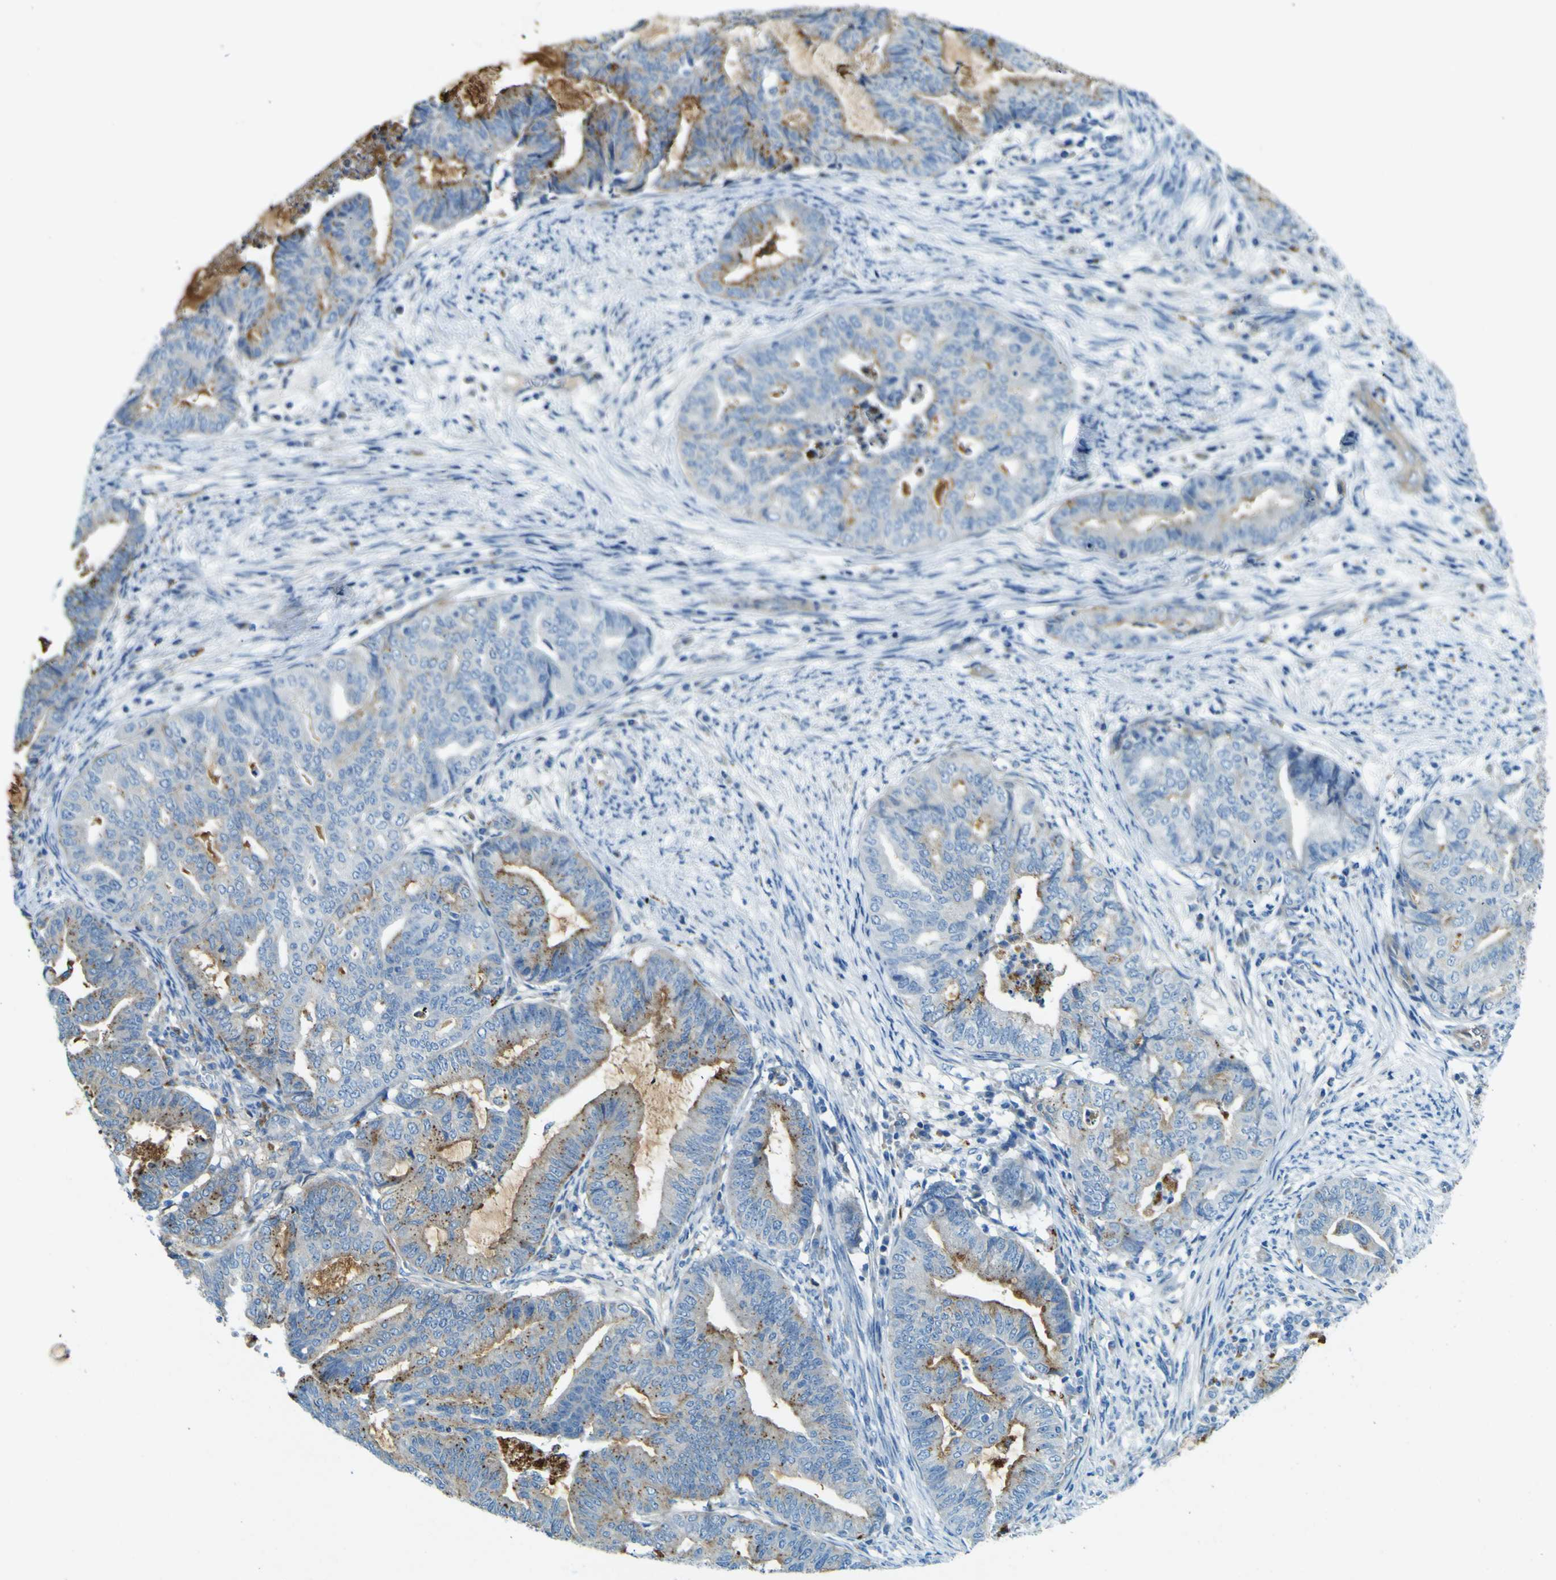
{"staining": {"intensity": "moderate", "quantity": "25%-75%", "location": "cytoplasmic/membranous"}, "tissue": "endometrial cancer", "cell_type": "Tumor cells", "image_type": "cancer", "snomed": [{"axis": "morphology", "description": "Adenocarcinoma, NOS"}, {"axis": "topography", "description": "Endometrium"}], "caption": "This photomicrograph reveals endometrial cancer (adenocarcinoma) stained with immunohistochemistry (IHC) to label a protein in brown. The cytoplasmic/membranous of tumor cells show moderate positivity for the protein. Nuclei are counter-stained blue.", "gene": "PDE9A", "patient": {"sex": "female", "age": 79}}